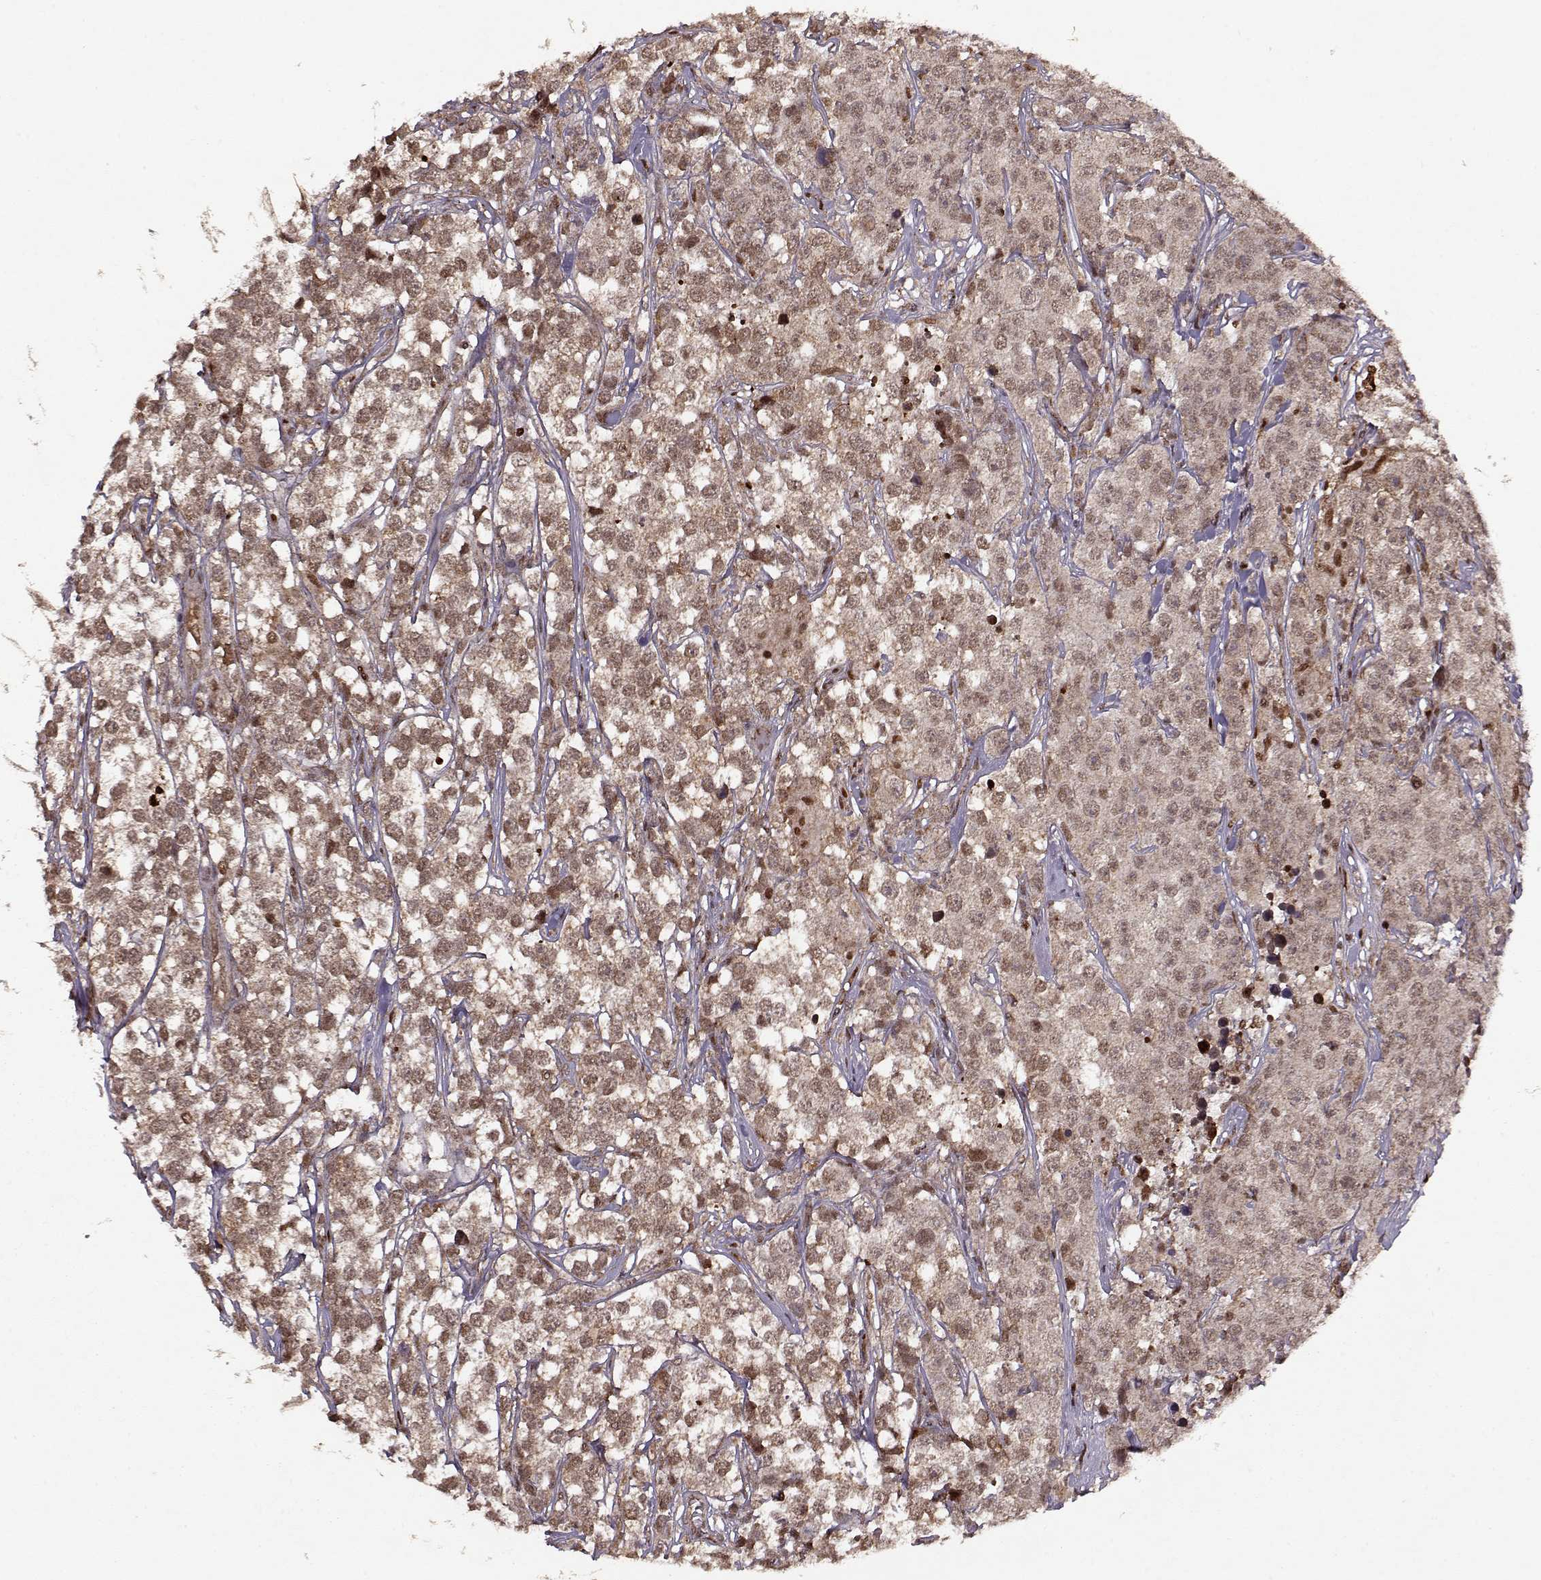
{"staining": {"intensity": "moderate", "quantity": ">75%", "location": "cytoplasmic/membranous"}, "tissue": "testis cancer", "cell_type": "Tumor cells", "image_type": "cancer", "snomed": [{"axis": "morphology", "description": "Seminoma, NOS"}, {"axis": "topography", "description": "Testis"}], "caption": "About >75% of tumor cells in human testis cancer display moderate cytoplasmic/membranous protein positivity as visualized by brown immunohistochemical staining.", "gene": "PSMA7", "patient": {"sex": "male", "age": 59}}